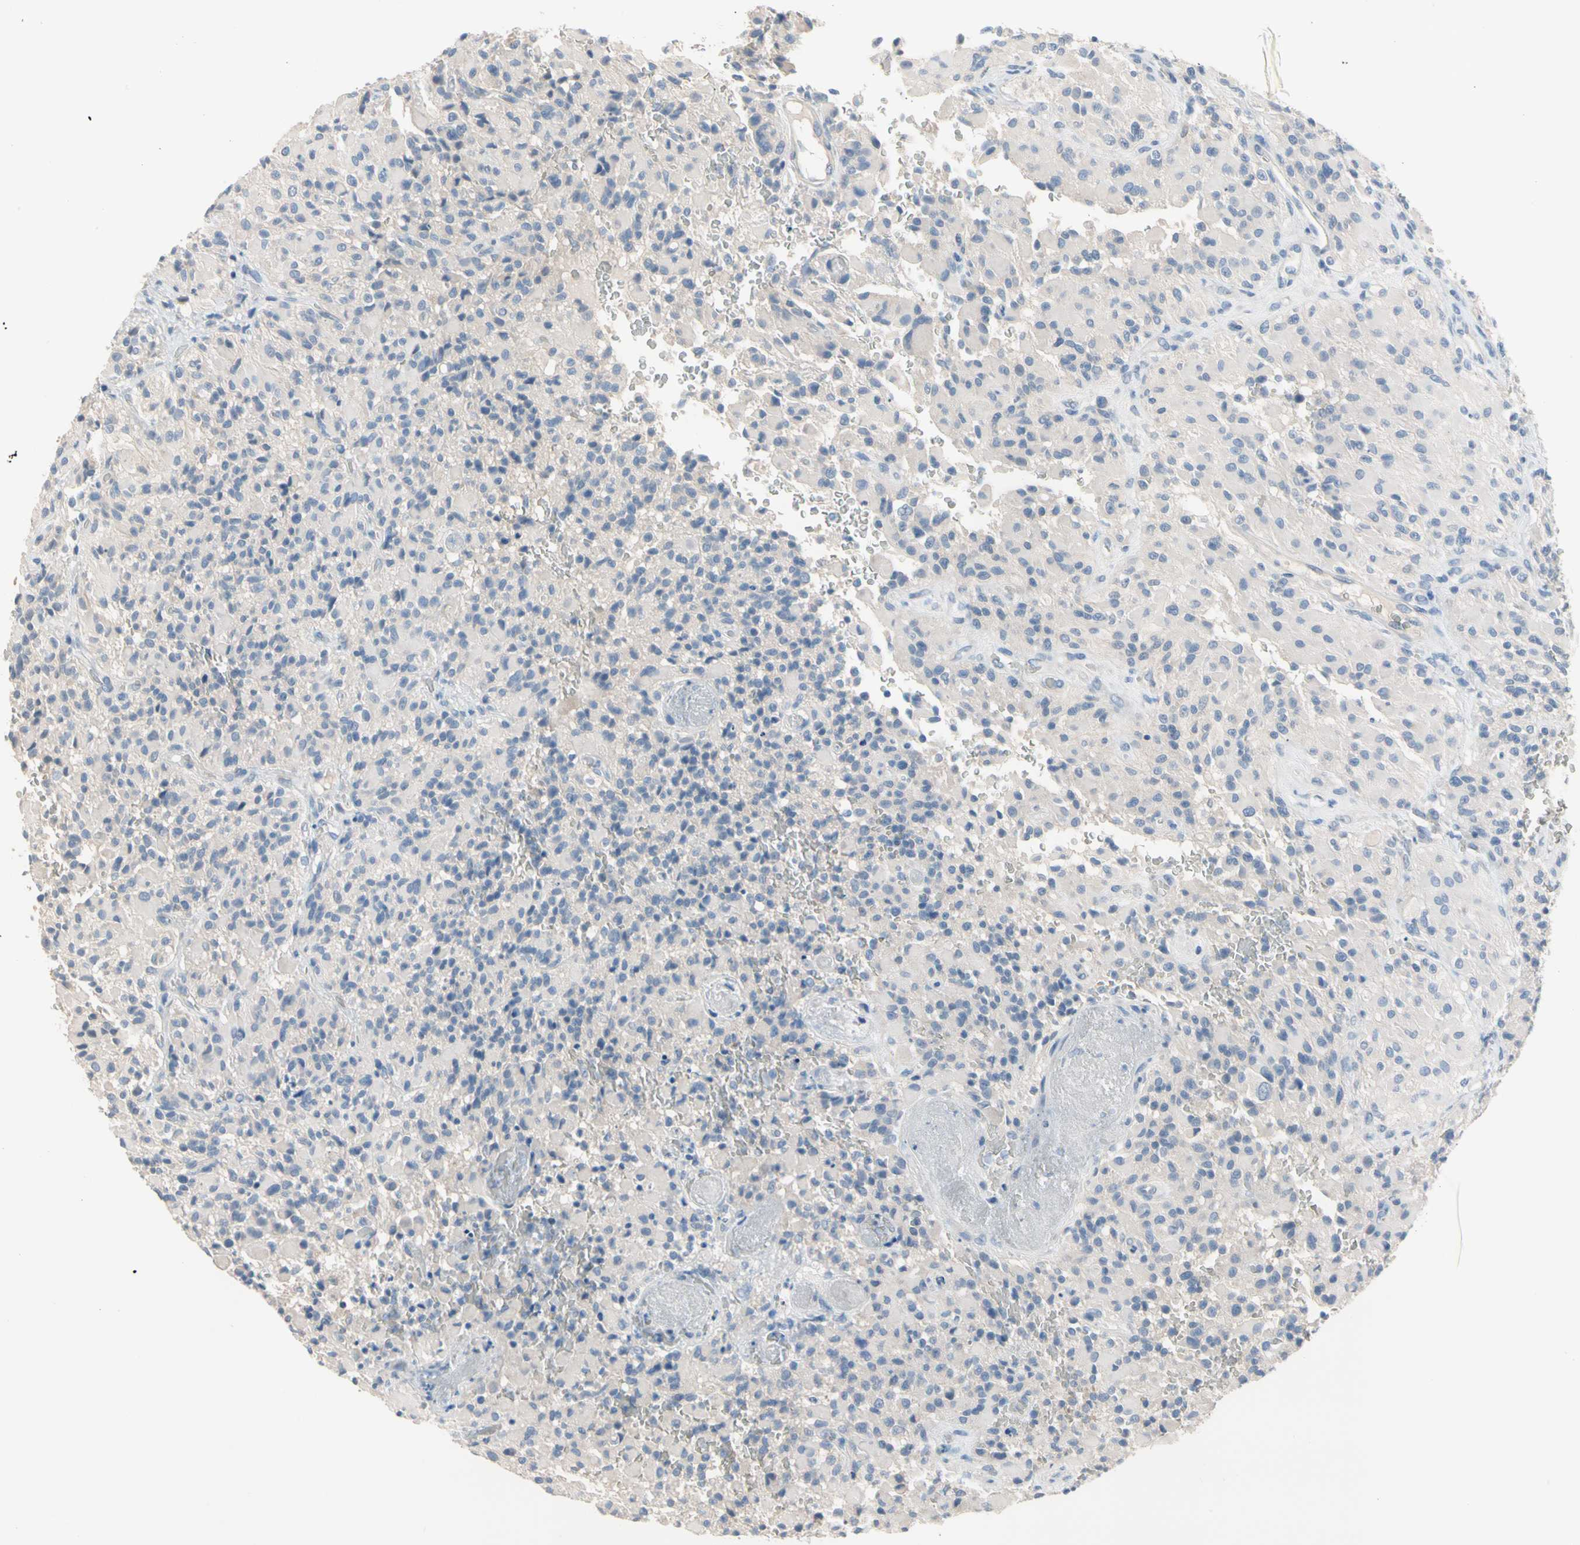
{"staining": {"intensity": "negative", "quantity": "none", "location": "none"}, "tissue": "glioma", "cell_type": "Tumor cells", "image_type": "cancer", "snomed": [{"axis": "morphology", "description": "Glioma, malignant, High grade"}, {"axis": "topography", "description": "Brain"}], "caption": "There is no significant staining in tumor cells of glioma.", "gene": "MARK1", "patient": {"sex": "male", "age": 71}}